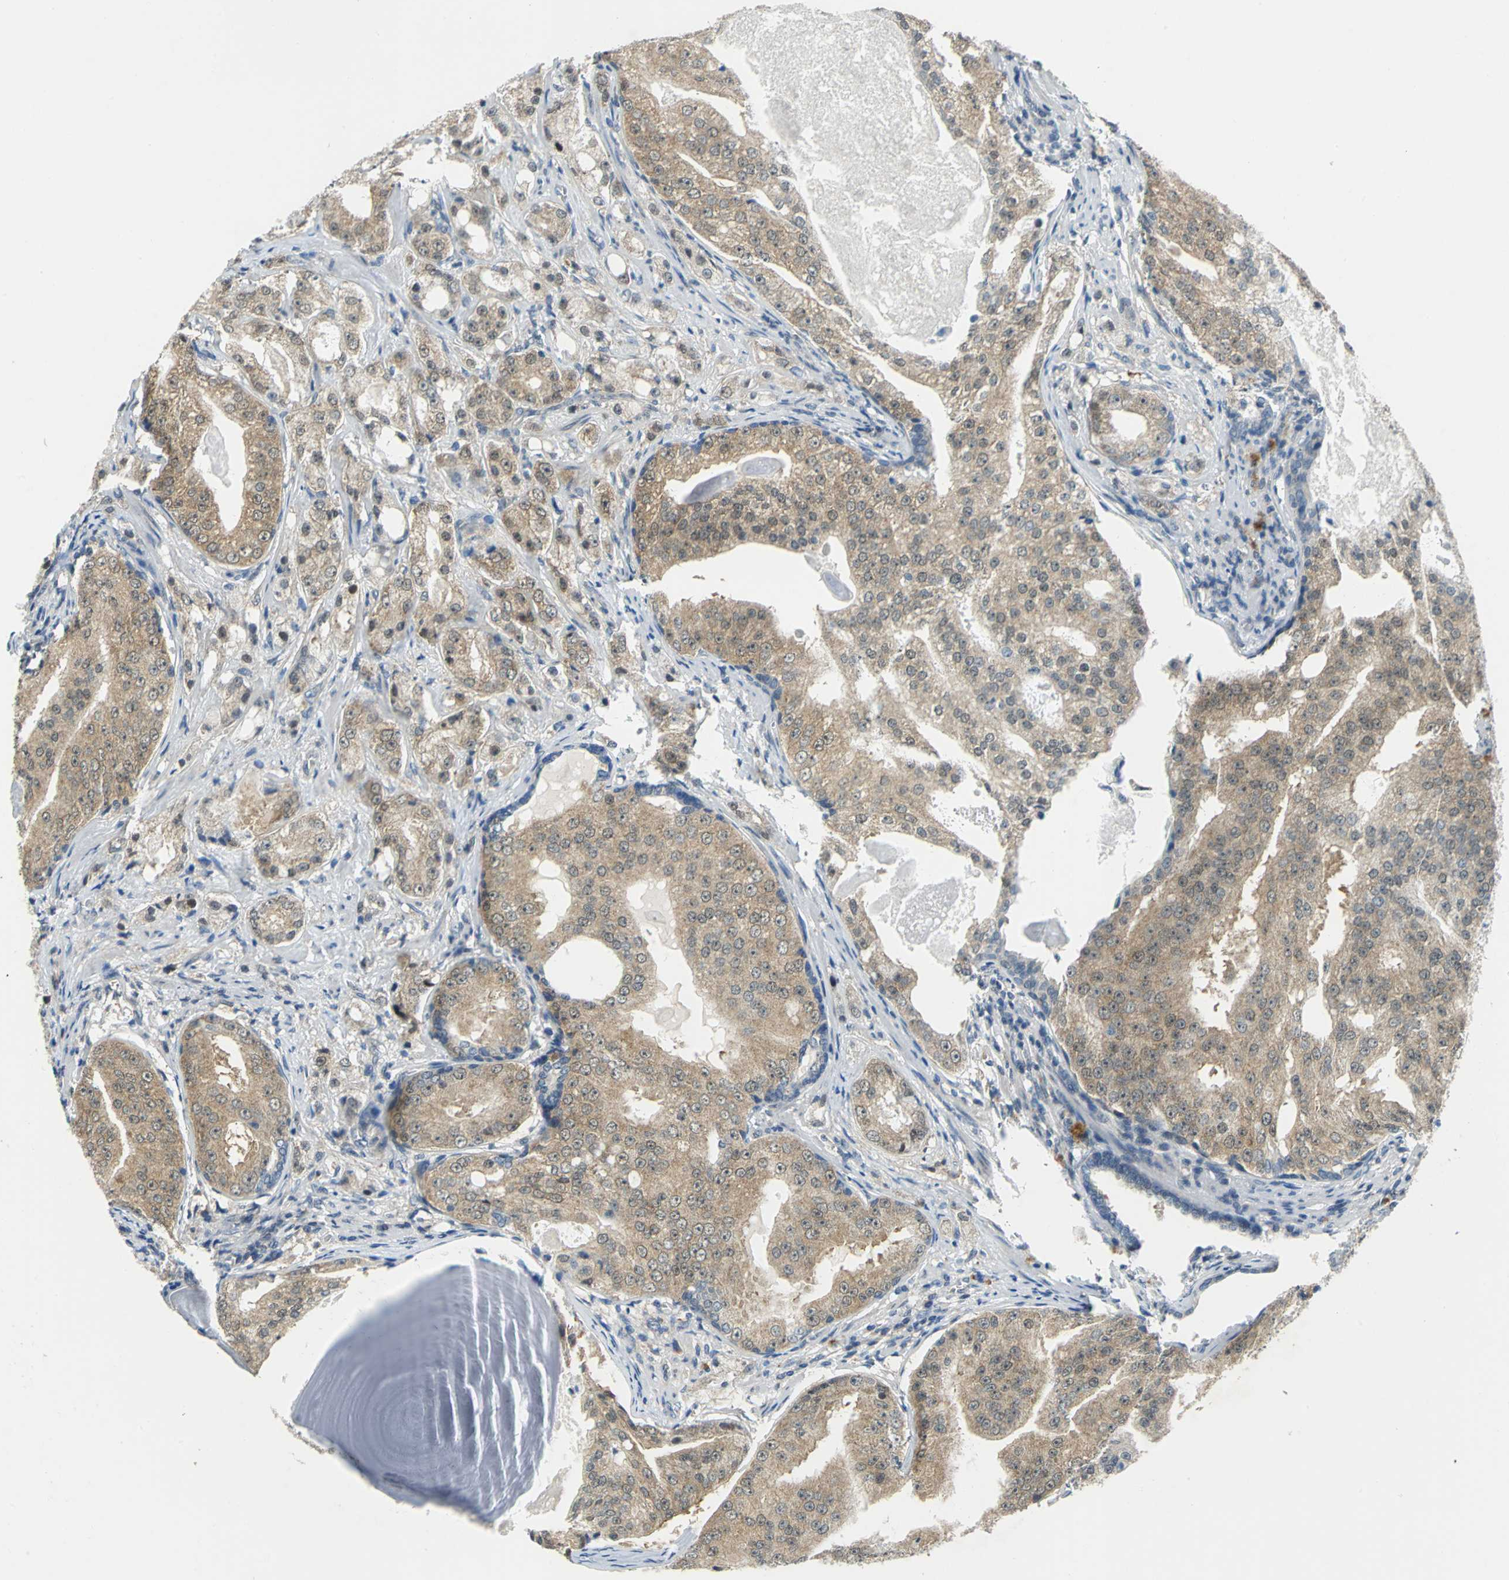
{"staining": {"intensity": "weak", "quantity": ">75%", "location": "cytoplasmic/membranous"}, "tissue": "prostate cancer", "cell_type": "Tumor cells", "image_type": "cancer", "snomed": [{"axis": "morphology", "description": "Adenocarcinoma, High grade"}, {"axis": "topography", "description": "Prostate"}], "caption": "The micrograph reveals staining of prostate cancer, revealing weak cytoplasmic/membranous protein expression (brown color) within tumor cells.", "gene": "PIN1", "patient": {"sex": "male", "age": 68}}